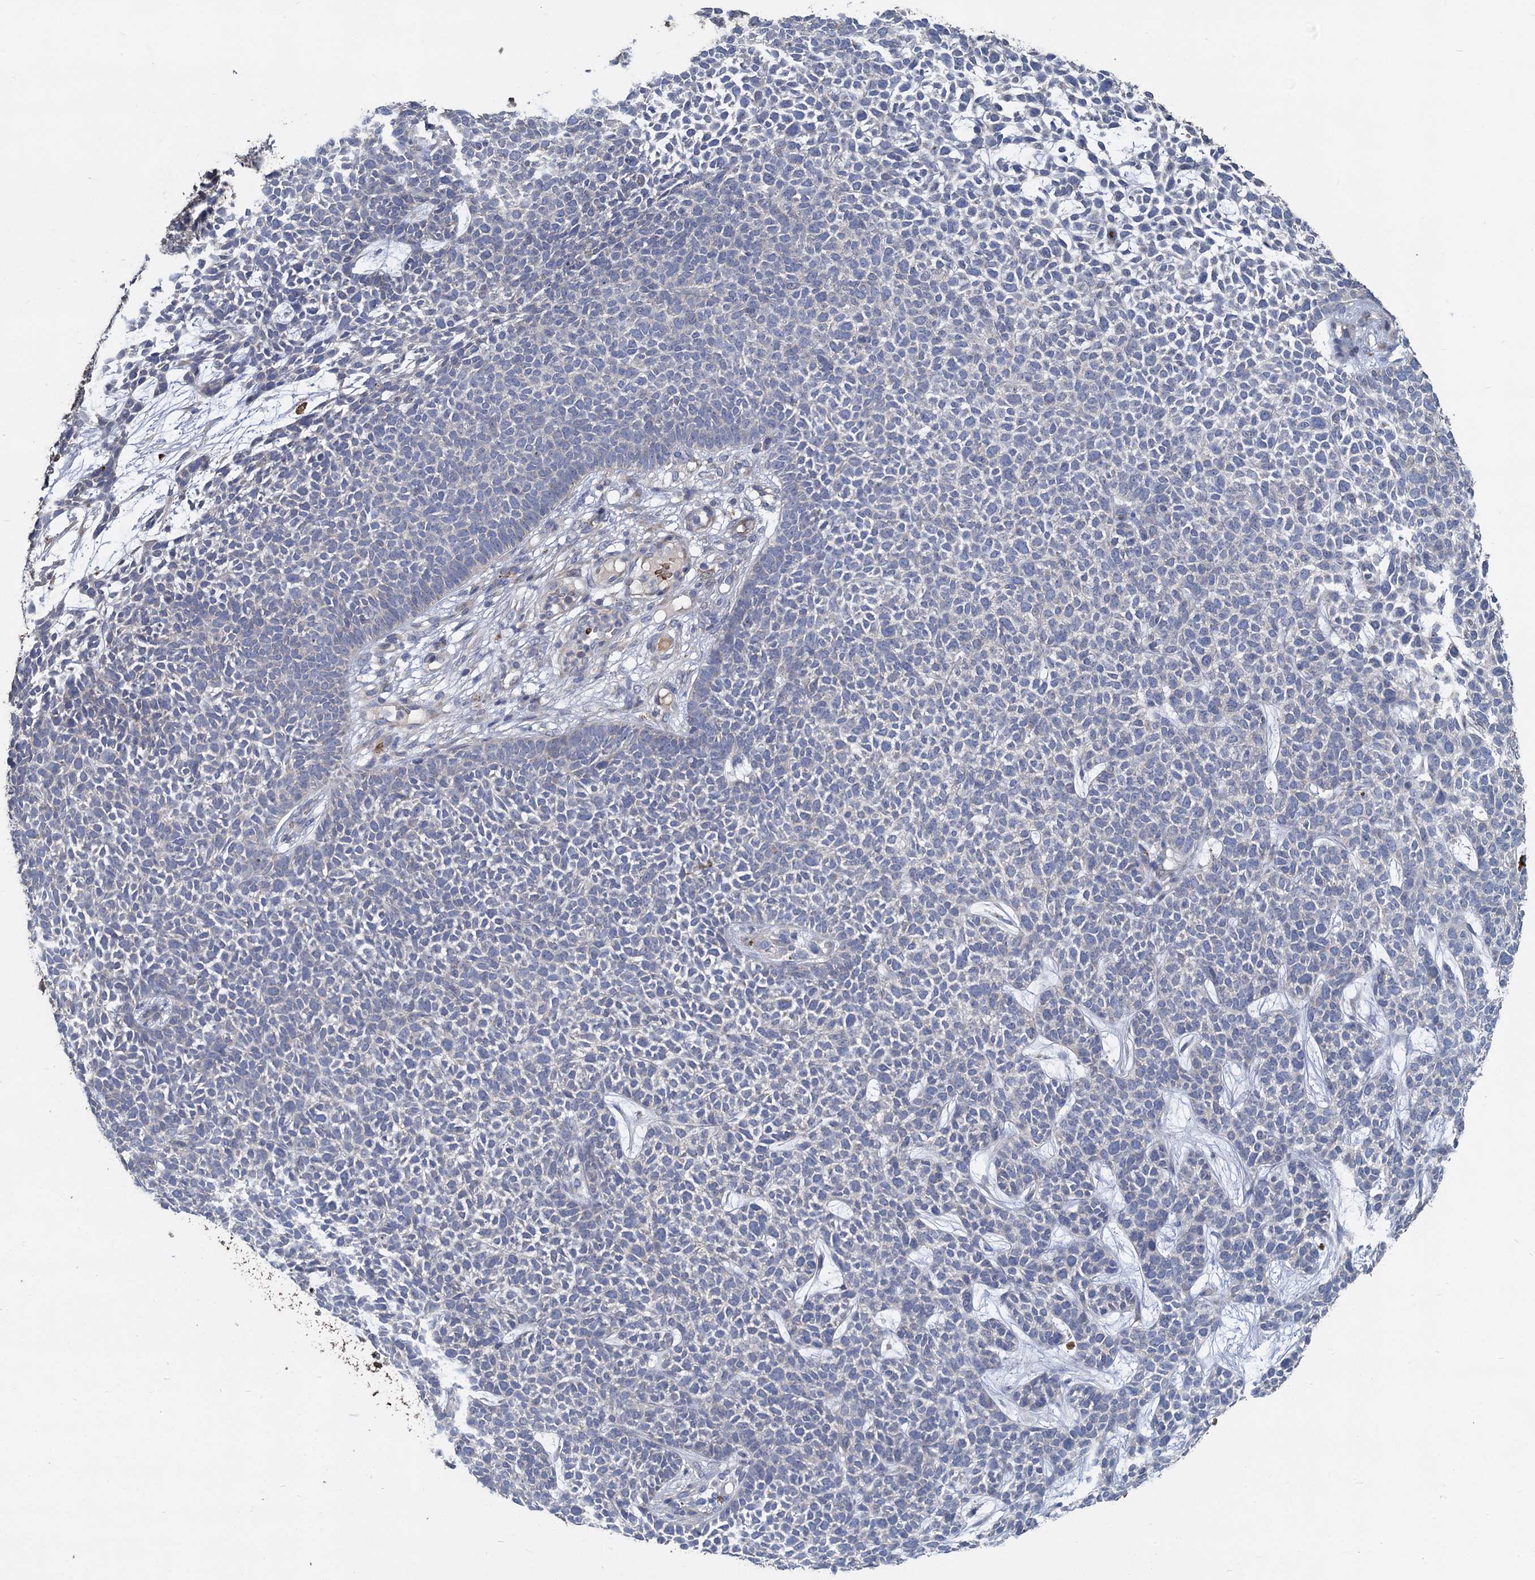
{"staining": {"intensity": "negative", "quantity": "none", "location": "none"}, "tissue": "skin cancer", "cell_type": "Tumor cells", "image_type": "cancer", "snomed": [{"axis": "morphology", "description": "Basal cell carcinoma"}, {"axis": "topography", "description": "Skin"}], "caption": "The histopathology image demonstrates no significant positivity in tumor cells of basal cell carcinoma (skin). The staining is performed using DAB brown chromogen with nuclei counter-stained in using hematoxylin.", "gene": "TCTN2", "patient": {"sex": "female", "age": 84}}